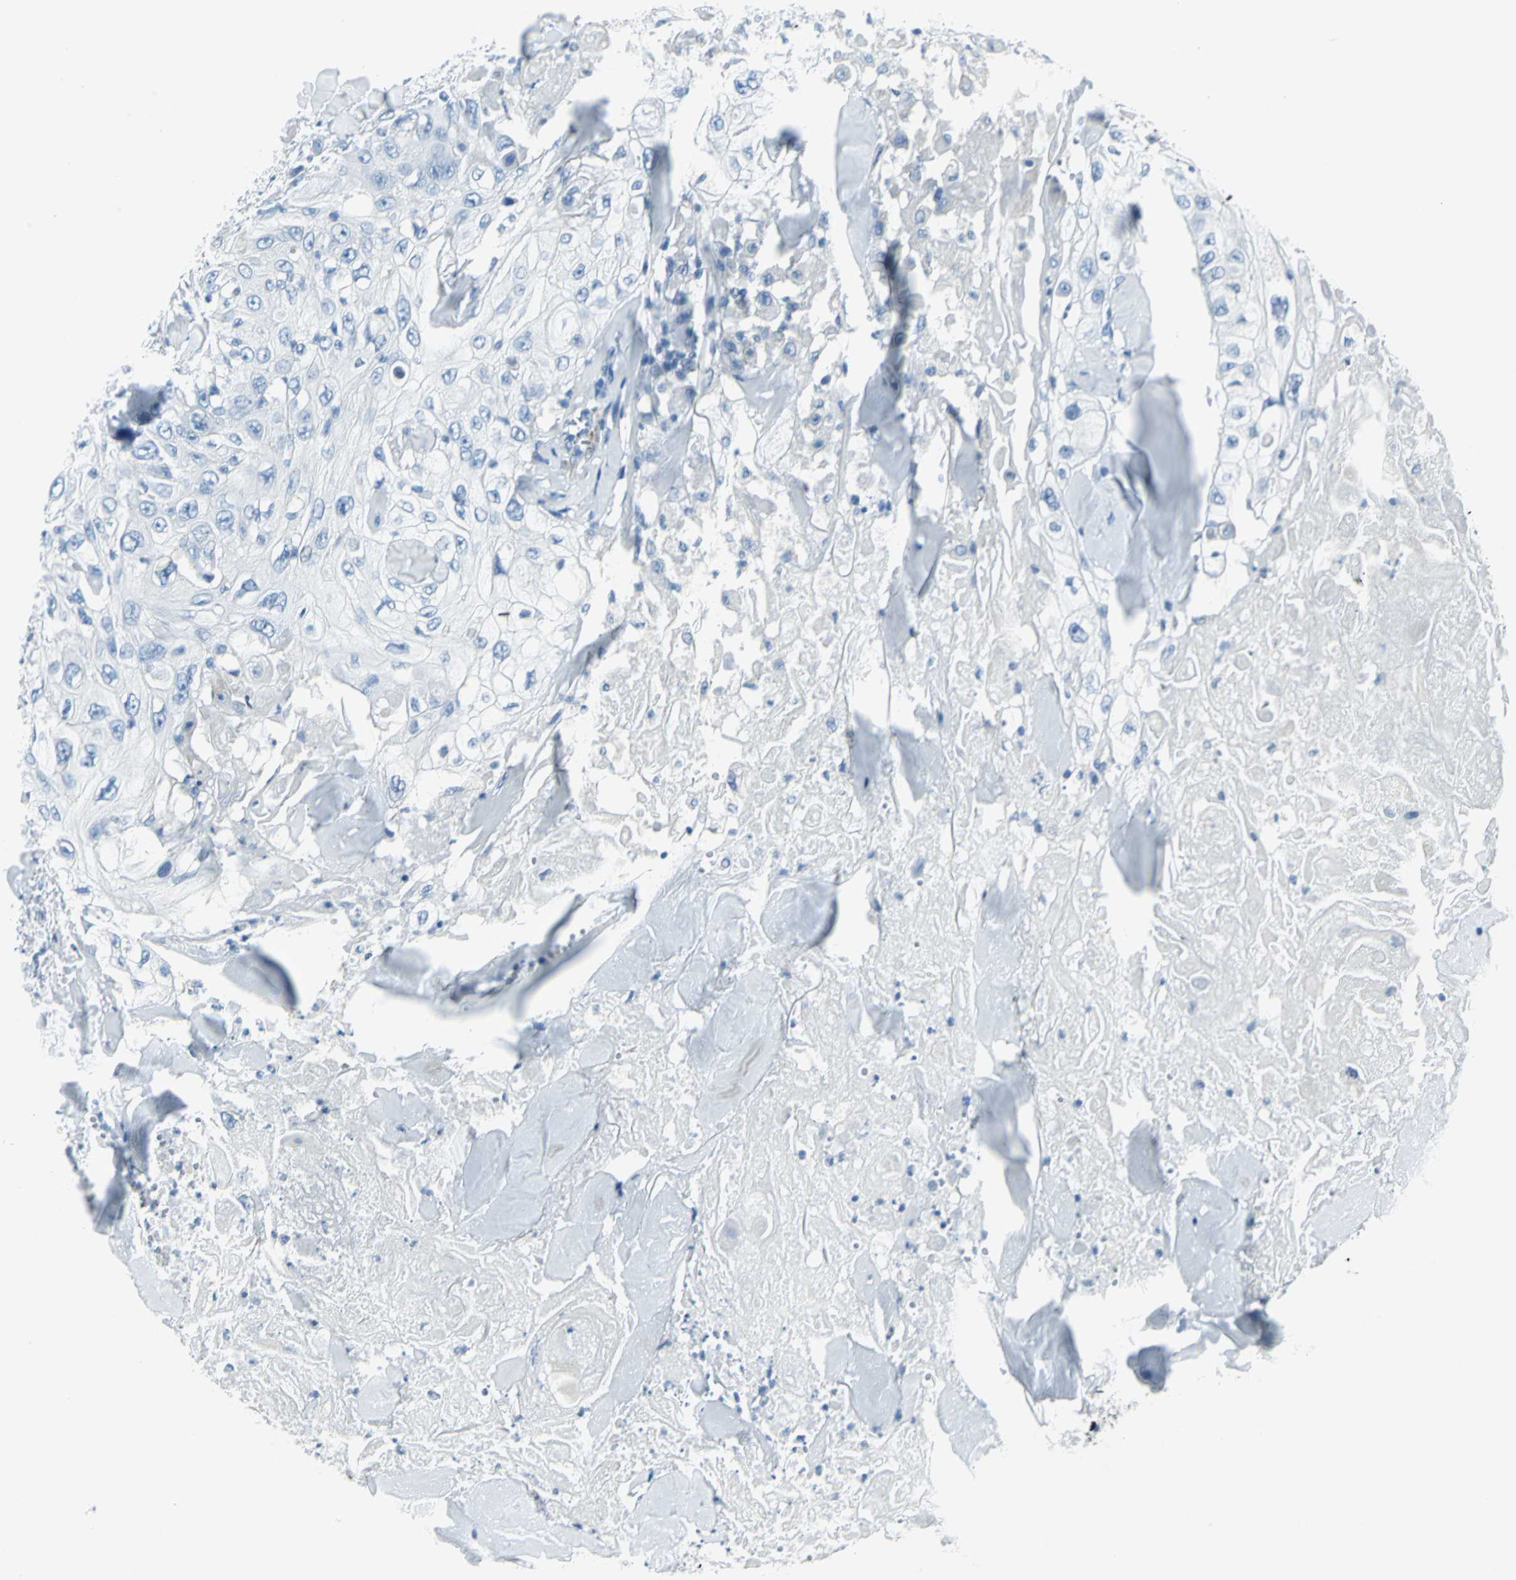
{"staining": {"intensity": "negative", "quantity": "none", "location": "none"}, "tissue": "skin cancer", "cell_type": "Tumor cells", "image_type": "cancer", "snomed": [{"axis": "morphology", "description": "Squamous cell carcinoma, NOS"}, {"axis": "topography", "description": "Skin"}], "caption": "There is no significant staining in tumor cells of skin squamous cell carcinoma.", "gene": "DNAI2", "patient": {"sex": "male", "age": 86}}